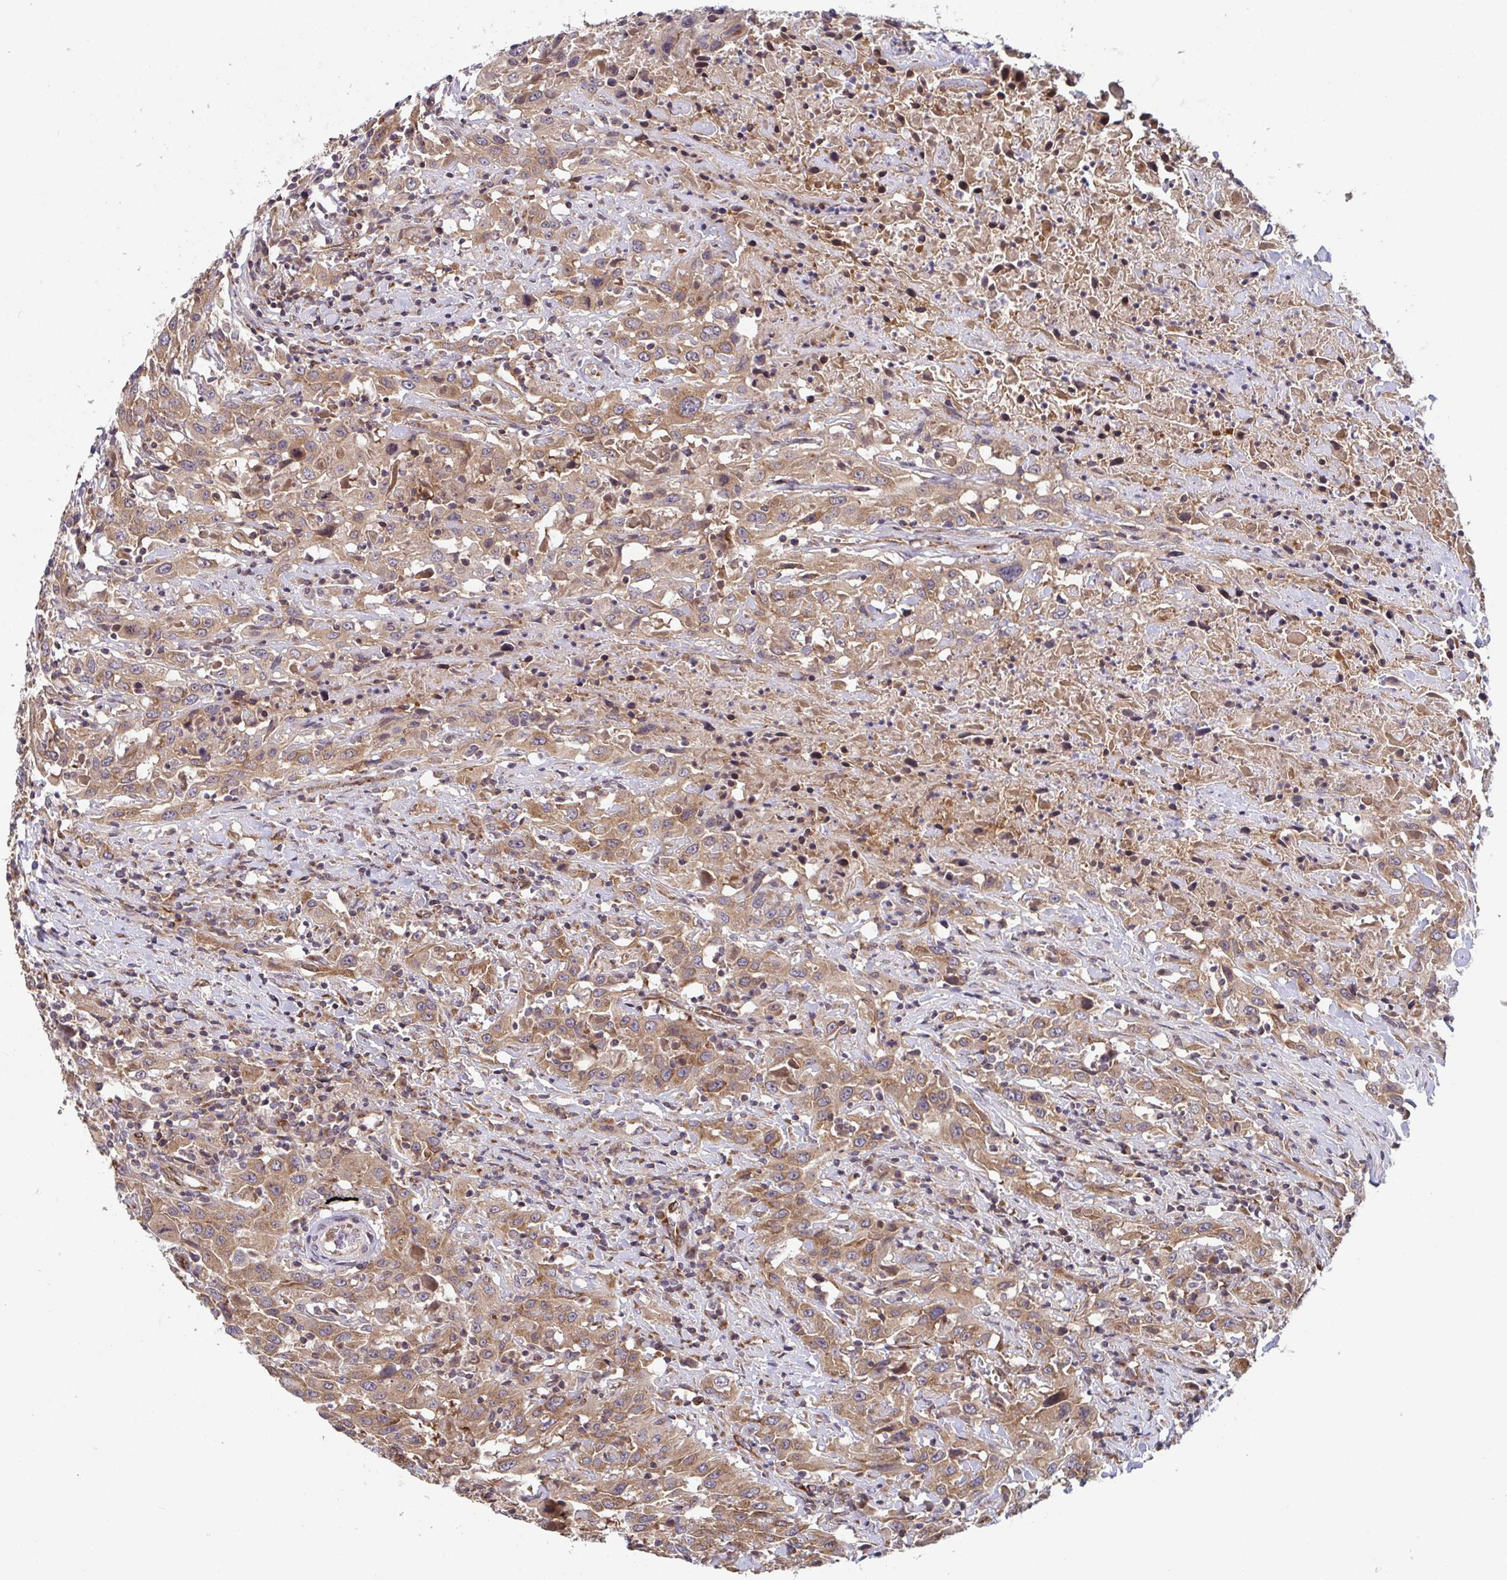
{"staining": {"intensity": "moderate", "quantity": ">75%", "location": "cytoplasmic/membranous"}, "tissue": "urothelial cancer", "cell_type": "Tumor cells", "image_type": "cancer", "snomed": [{"axis": "morphology", "description": "Urothelial carcinoma, High grade"}, {"axis": "topography", "description": "Urinary bladder"}], "caption": "Moderate cytoplasmic/membranous expression for a protein is seen in about >75% of tumor cells of high-grade urothelial carcinoma using IHC.", "gene": "ATP5MJ", "patient": {"sex": "male", "age": 61}}